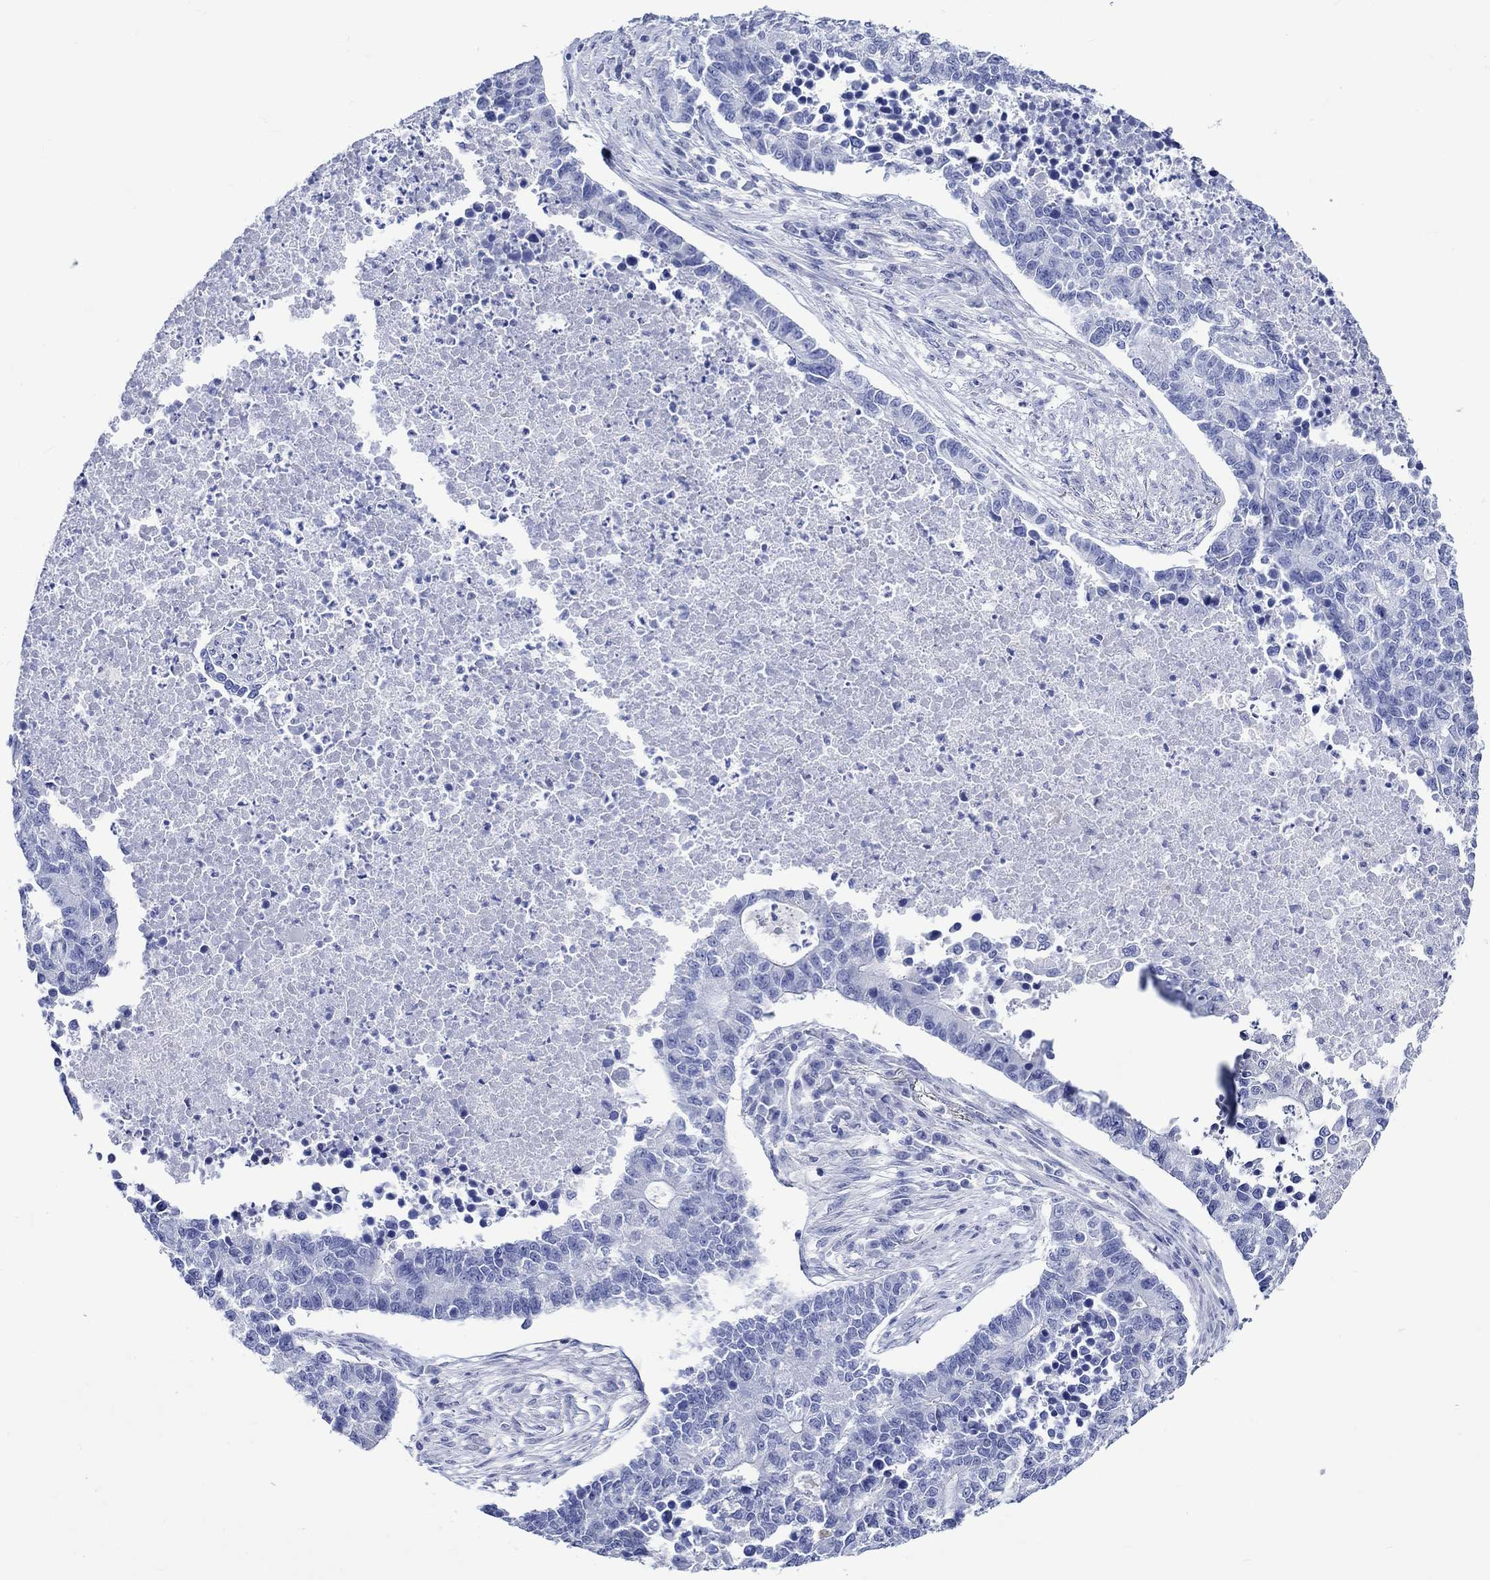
{"staining": {"intensity": "negative", "quantity": "none", "location": "none"}, "tissue": "lung cancer", "cell_type": "Tumor cells", "image_type": "cancer", "snomed": [{"axis": "morphology", "description": "Adenocarcinoma, NOS"}, {"axis": "topography", "description": "Lung"}], "caption": "There is no significant positivity in tumor cells of lung adenocarcinoma.", "gene": "CRYAB", "patient": {"sex": "male", "age": 57}}